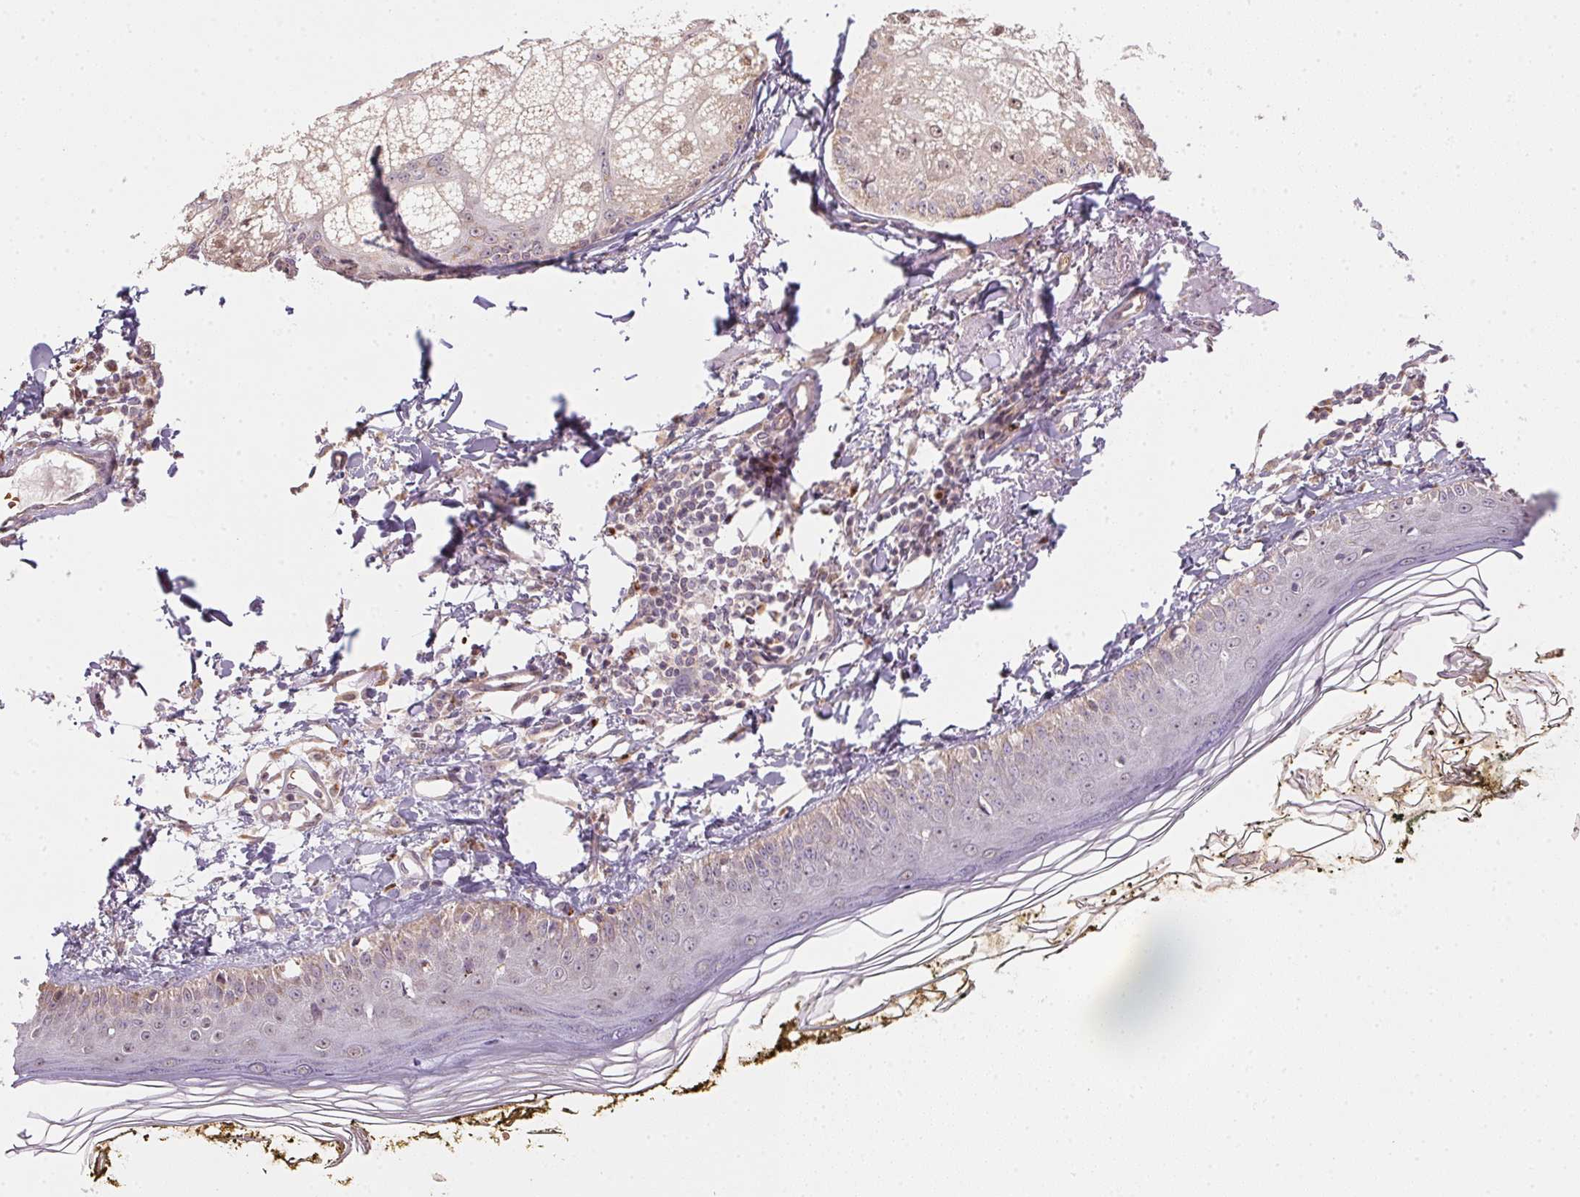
{"staining": {"intensity": "negative", "quantity": "none", "location": "none"}, "tissue": "skin", "cell_type": "Fibroblasts", "image_type": "normal", "snomed": [{"axis": "morphology", "description": "Normal tissue, NOS"}, {"axis": "topography", "description": "Skin"}], "caption": "Immunohistochemical staining of unremarkable human skin shows no significant expression in fibroblasts.", "gene": "METTL13", "patient": {"sex": "male", "age": 76}}